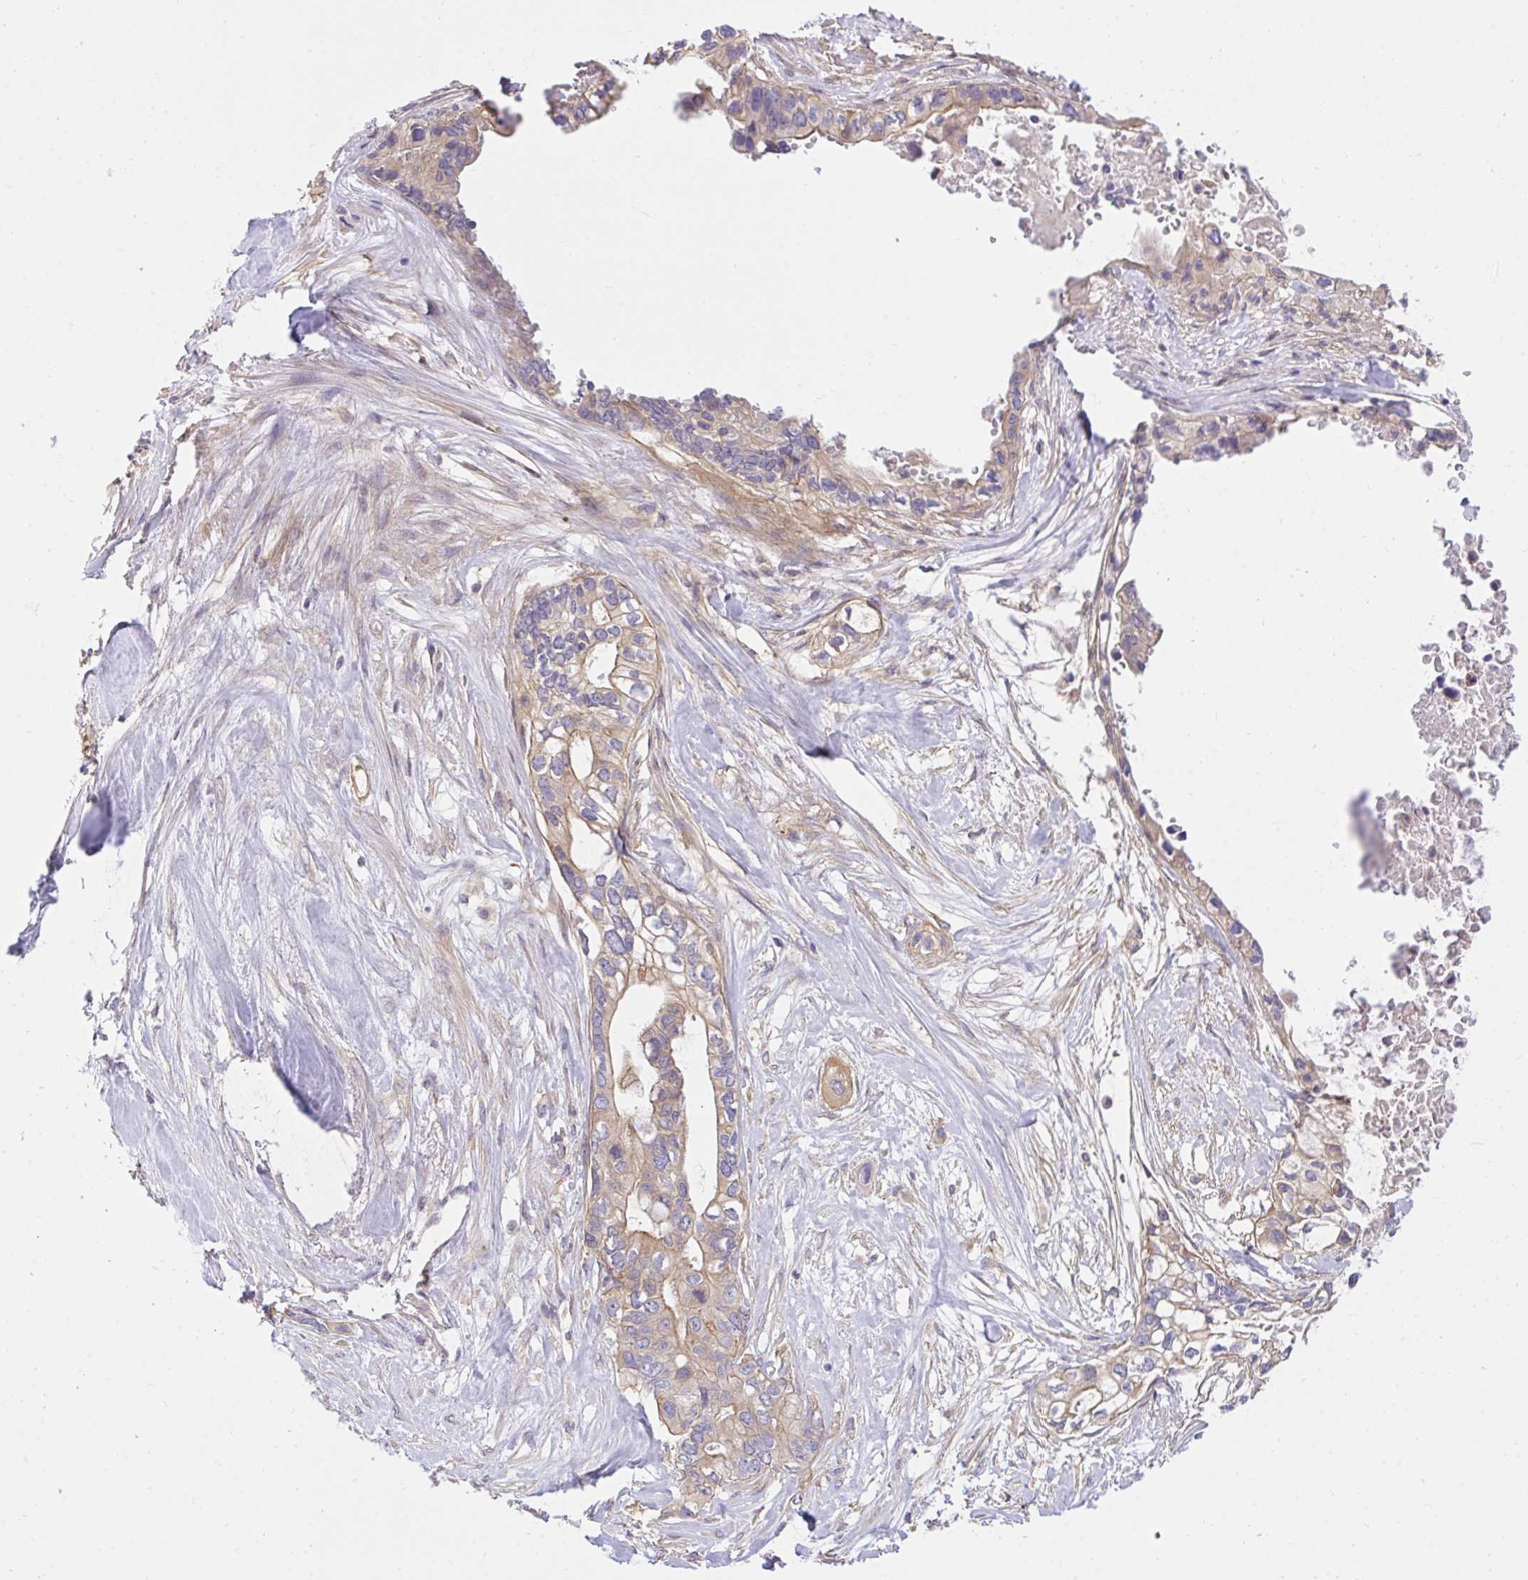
{"staining": {"intensity": "weak", "quantity": ">75%", "location": "cytoplasmic/membranous"}, "tissue": "pancreatic cancer", "cell_type": "Tumor cells", "image_type": "cancer", "snomed": [{"axis": "morphology", "description": "Adenocarcinoma, NOS"}, {"axis": "topography", "description": "Pancreas"}], "caption": "Pancreatic adenocarcinoma stained for a protein (brown) reveals weak cytoplasmic/membranous positive positivity in about >75% of tumor cells.", "gene": "TLN2", "patient": {"sex": "female", "age": 63}}